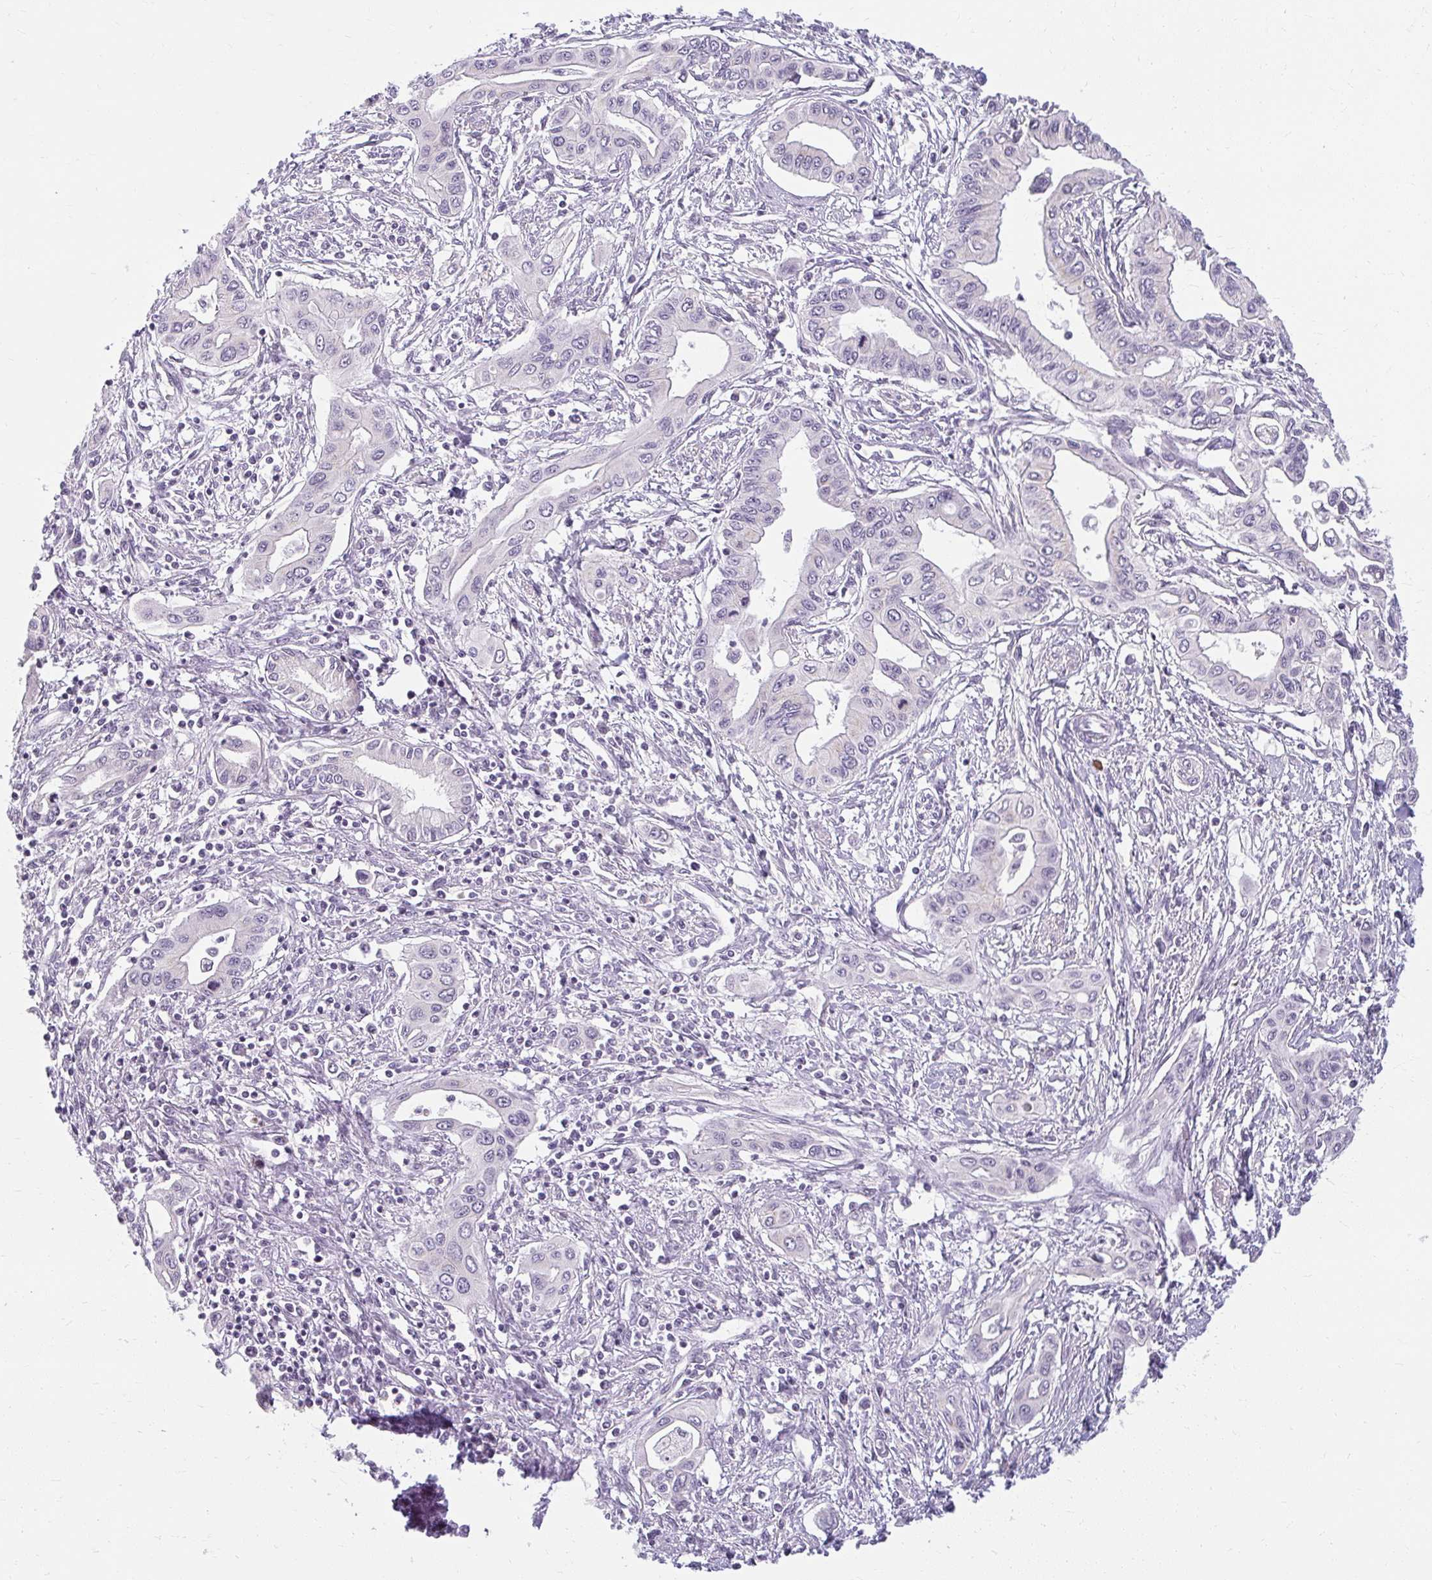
{"staining": {"intensity": "negative", "quantity": "none", "location": "none"}, "tissue": "pancreatic cancer", "cell_type": "Tumor cells", "image_type": "cancer", "snomed": [{"axis": "morphology", "description": "Adenocarcinoma, NOS"}, {"axis": "topography", "description": "Pancreas"}], "caption": "The IHC micrograph has no significant expression in tumor cells of adenocarcinoma (pancreatic) tissue.", "gene": "ZFYVE26", "patient": {"sex": "female", "age": 62}}